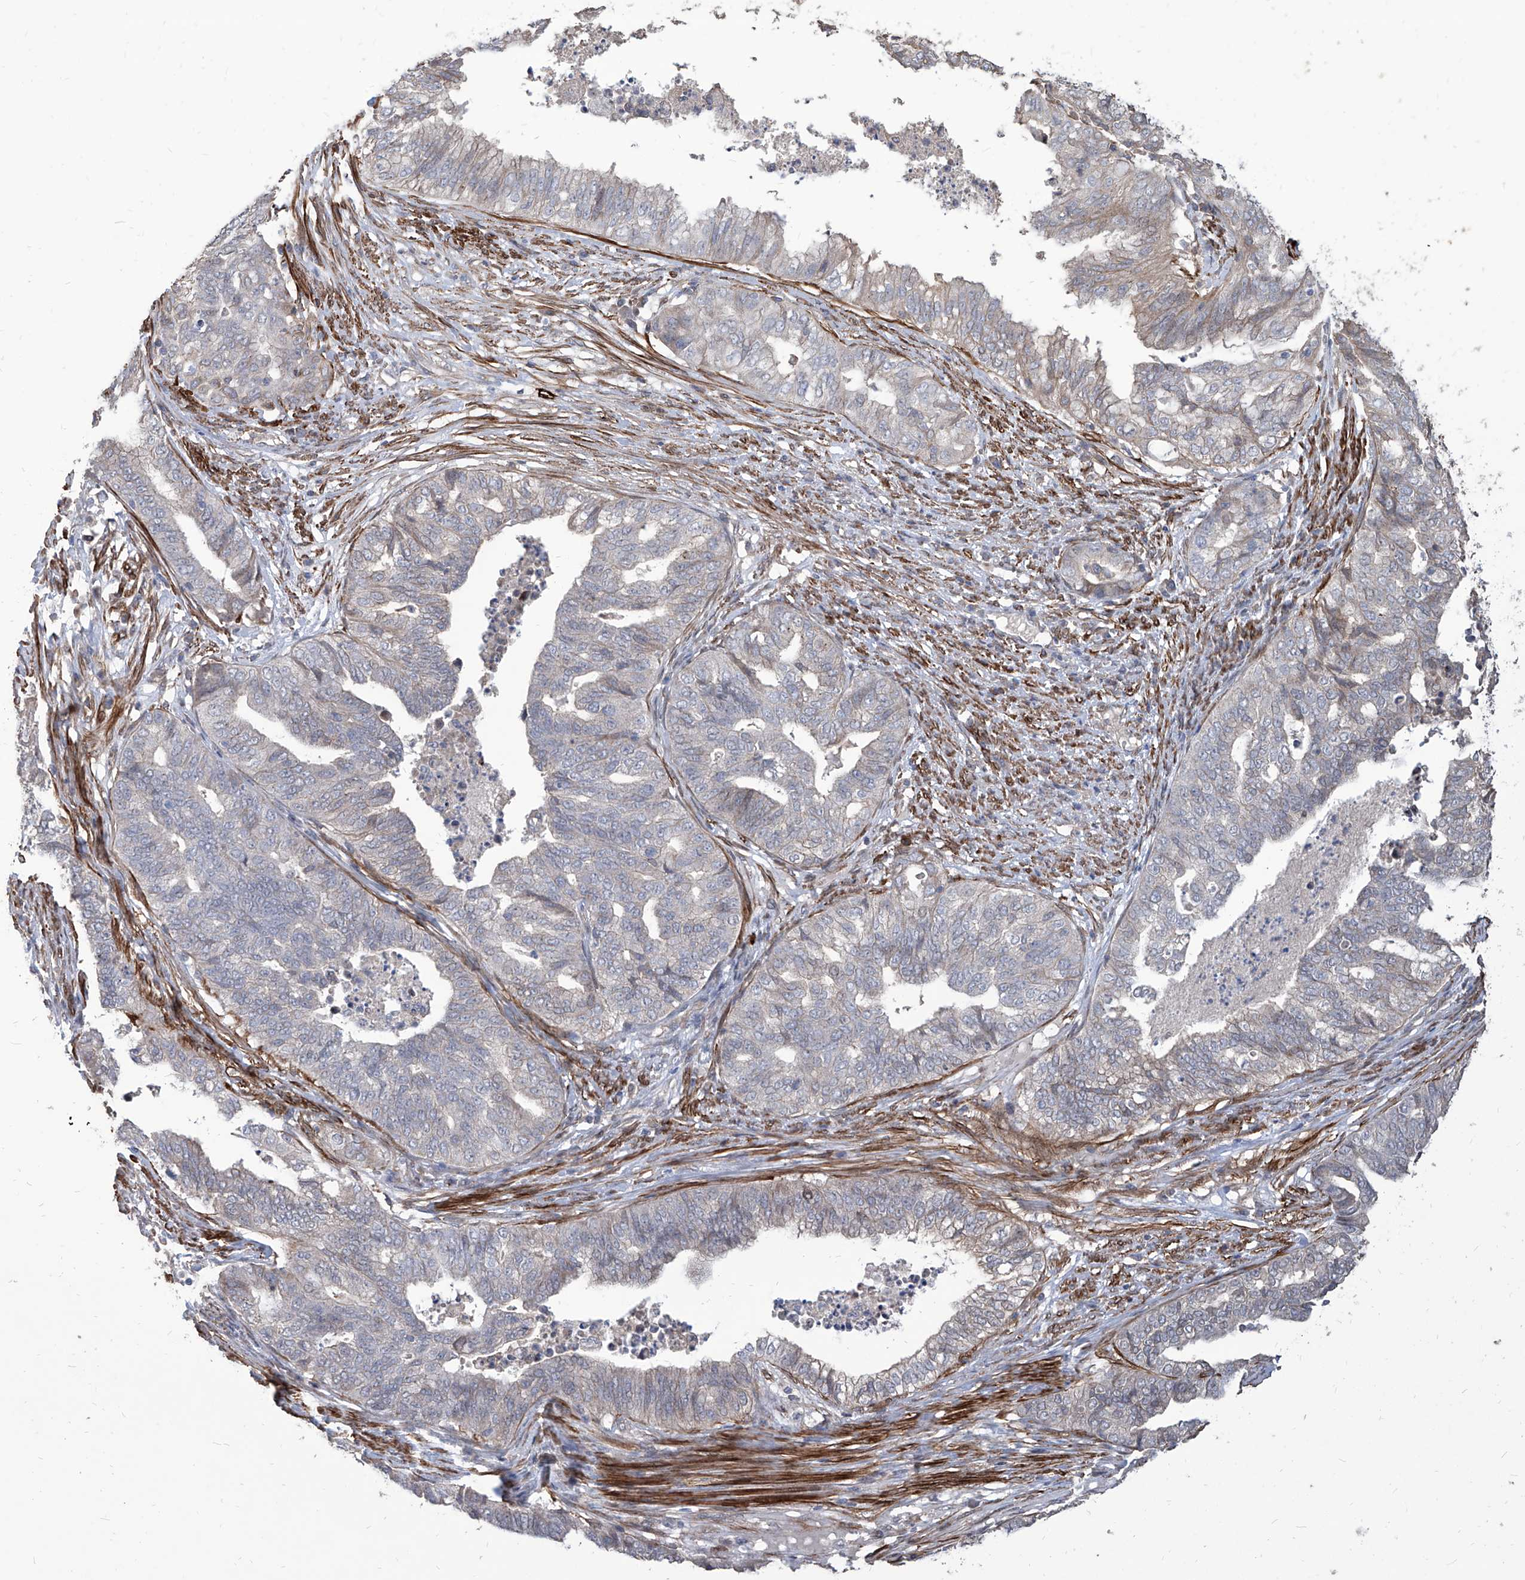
{"staining": {"intensity": "negative", "quantity": "none", "location": "none"}, "tissue": "endometrial cancer", "cell_type": "Tumor cells", "image_type": "cancer", "snomed": [{"axis": "morphology", "description": "Adenocarcinoma, NOS"}, {"axis": "topography", "description": "Endometrium"}], "caption": "Histopathology image shows no significant protein expression in tumor cells of endometrial cancer (adenocarcinoma).", "gene": "FAM83B", "patient": {"sex": "female", "age": 79}}